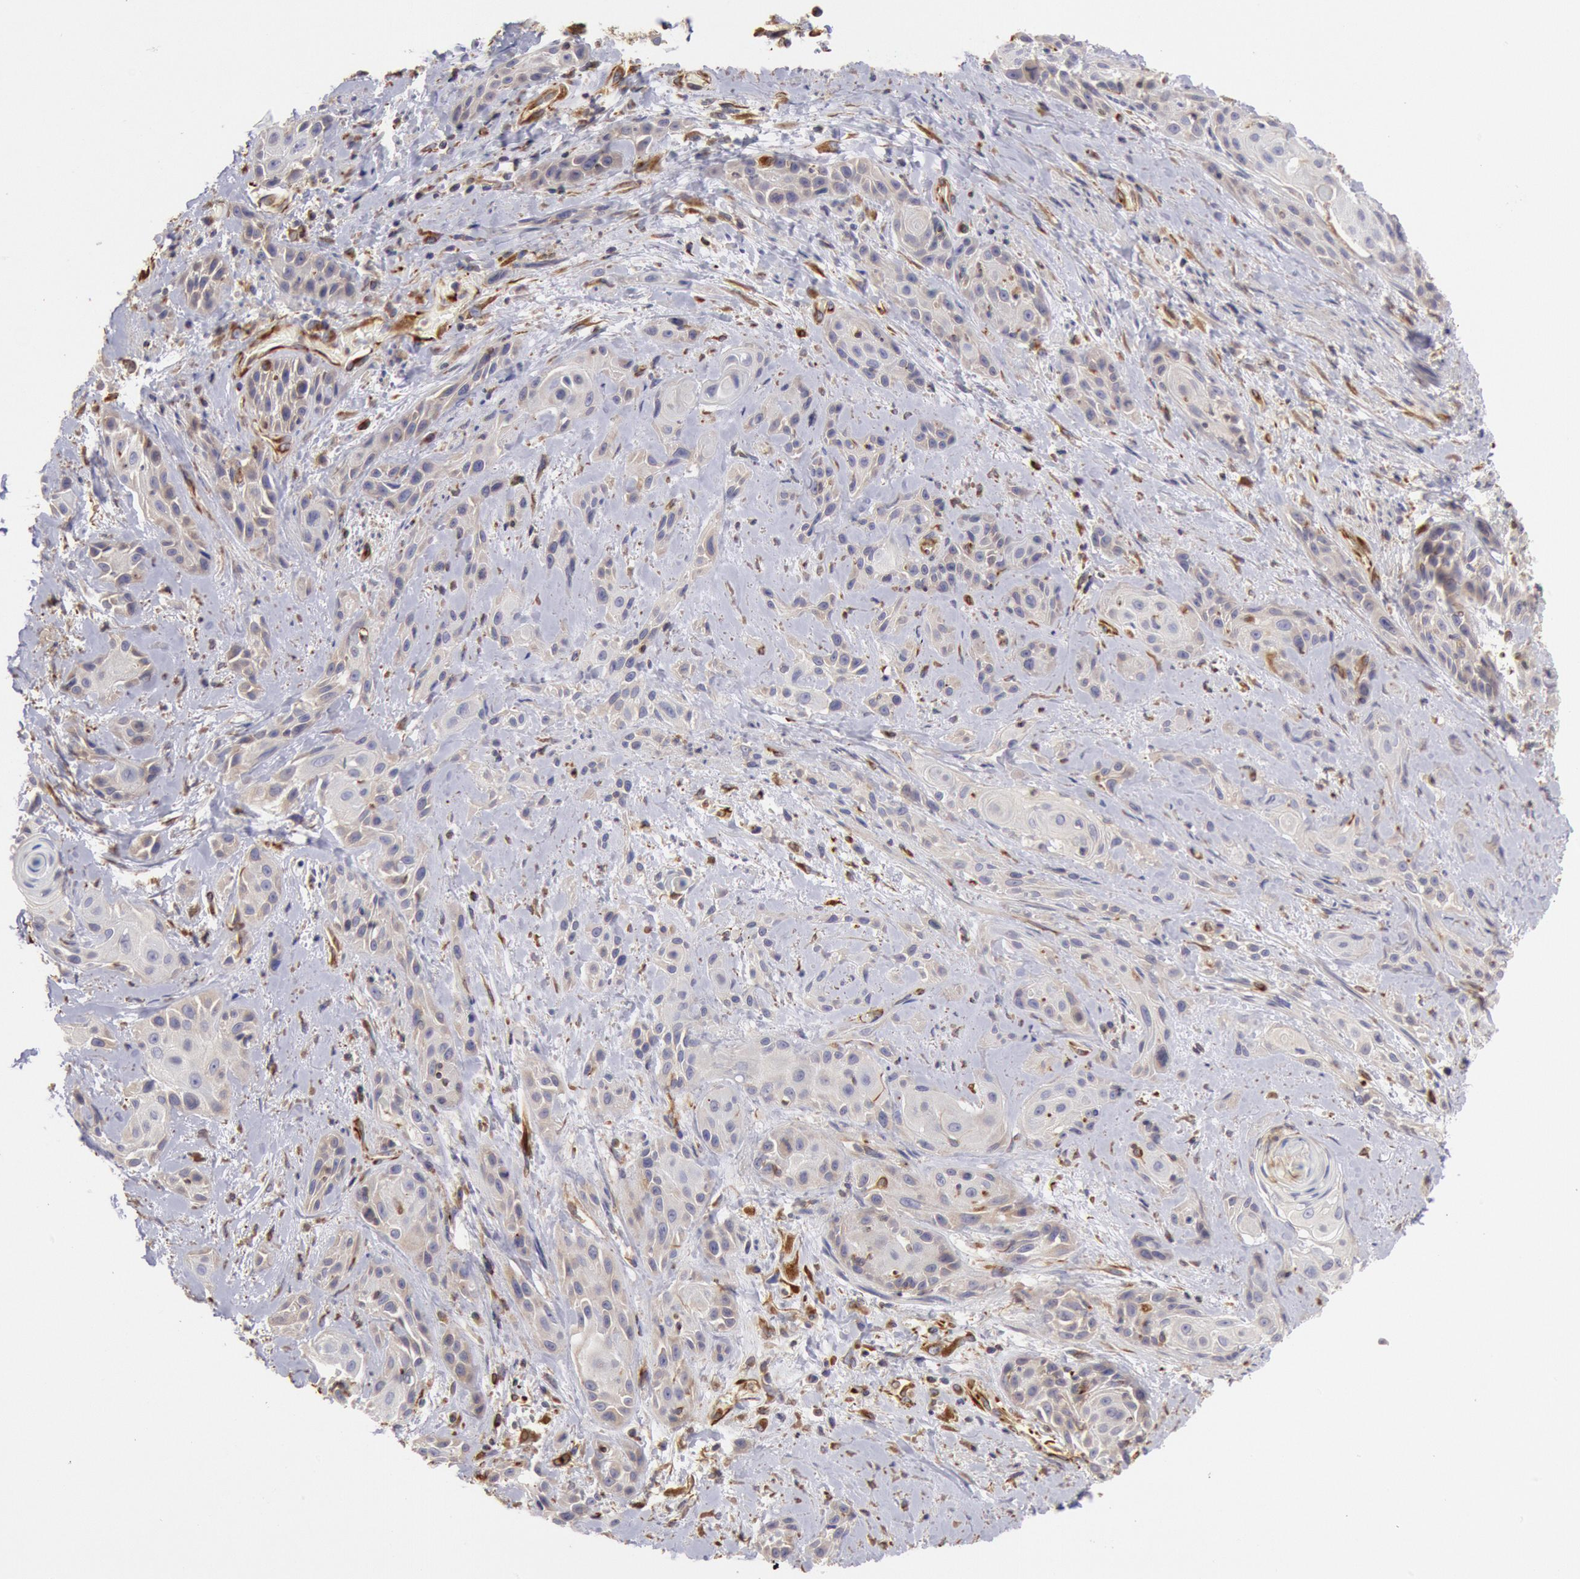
{"staining": {"intensity": "weak", "quantity": "<25%", "location": "cytoplasmic/membranous"}, "tissue": "skin cancer", "cell_type": "Tumor cells", "image_type": "cancer", "snomed": [{"axis": "morphology", "description": "Squamous cell carcinoma, NOS"}, {"axis": "topography", "description": "Skin"}, {"axis": "topography", "description": "Anal"}], "caption": "The image reveals no staining of tumor cells in skin squamous cell carcinoma. (IHC, brightfield microscopy, high magnification).", "gene": "RNF139", "patient": {"sex": "male", "age": 64}}